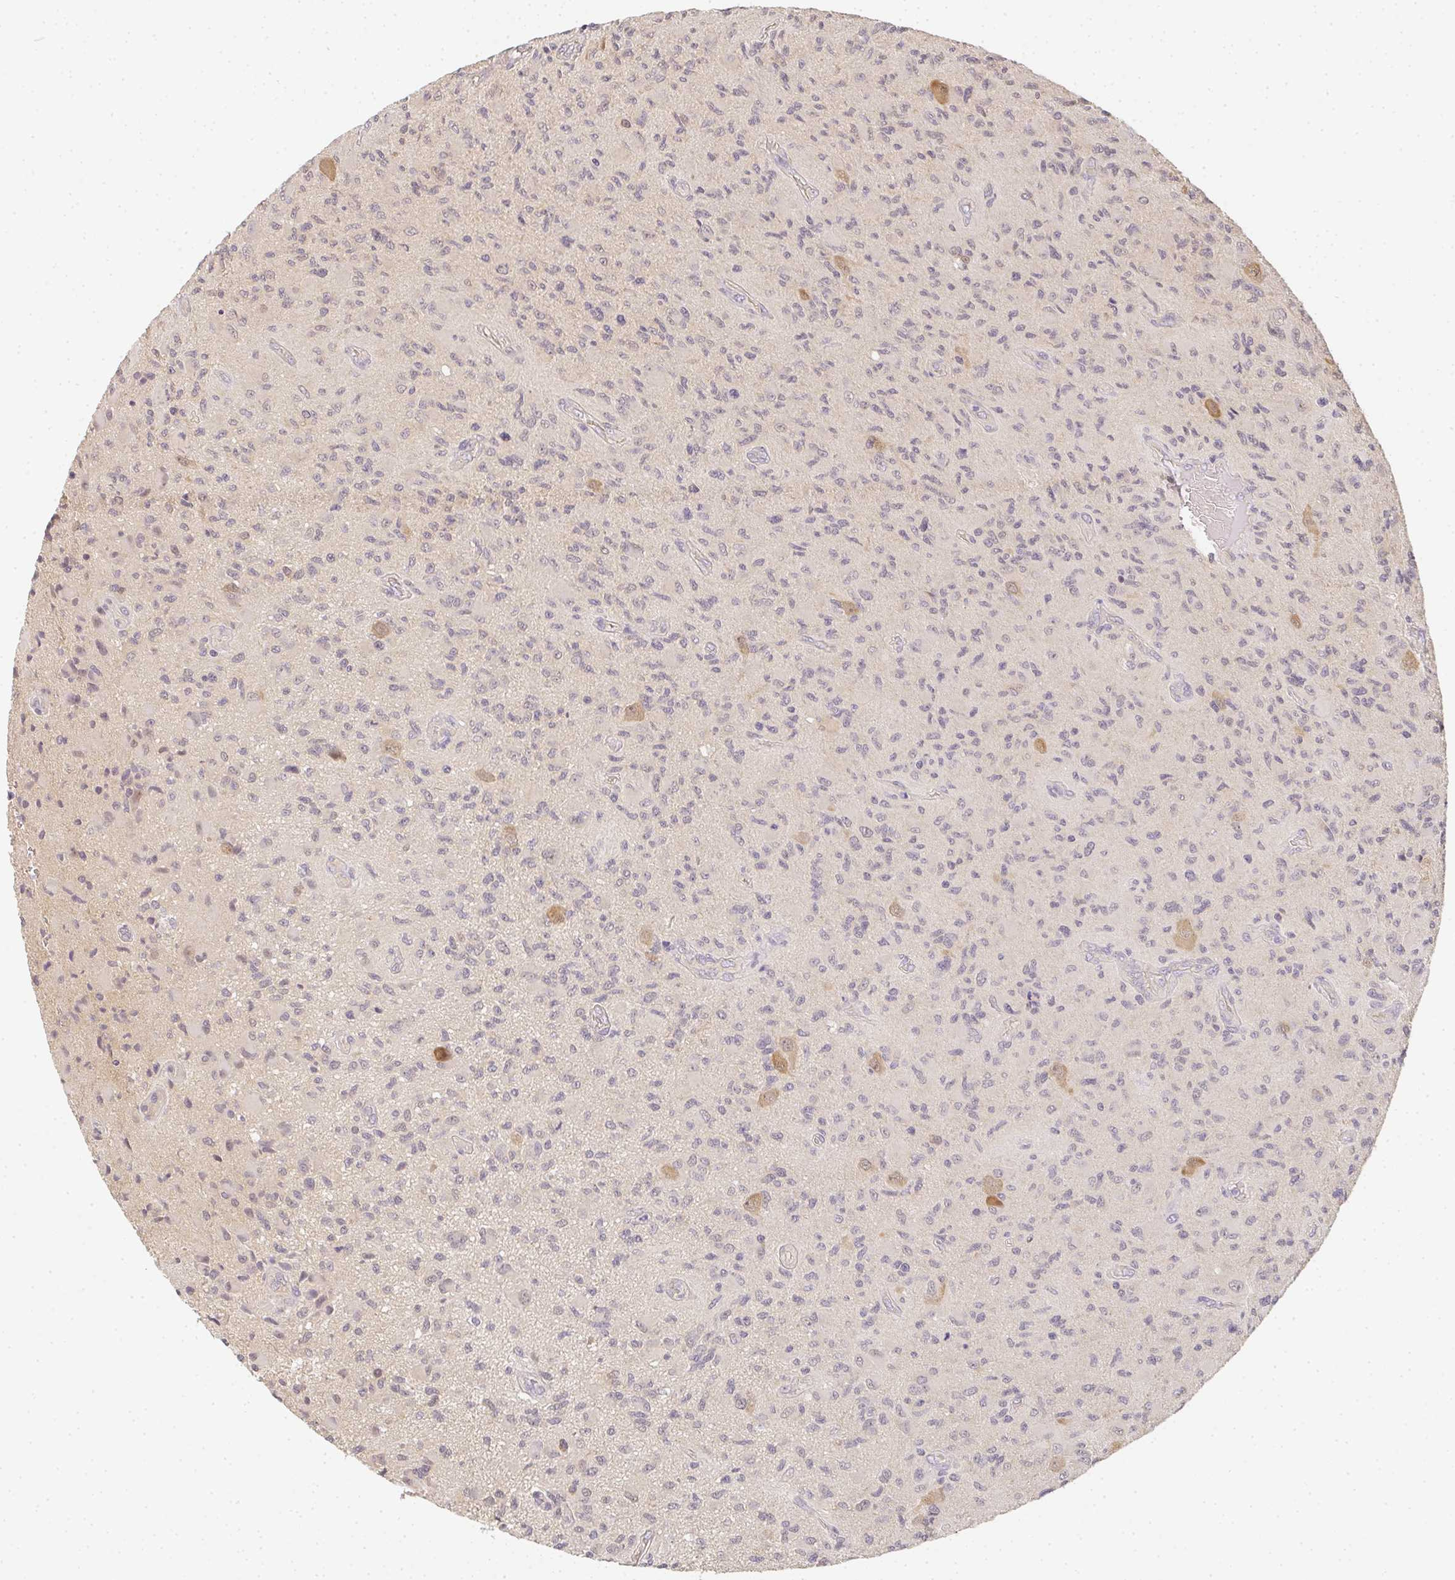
{"staining": {"intensity": "negative", "quantity": "none", "location": "none"}, "tissue": "glioma", "cell_type": "Tumor cells", "image_type": "cancer", "snomed": [{"axis": "morphology", "description": "Glioma, malignant, High grade"}, {"axis": "topography", "description": "Brain"}], "caption": "Tumor cells are negative for protein expression in human glioma.", "gene": "SLC35B3", "patient": {"sex": "female", "age": 65}}